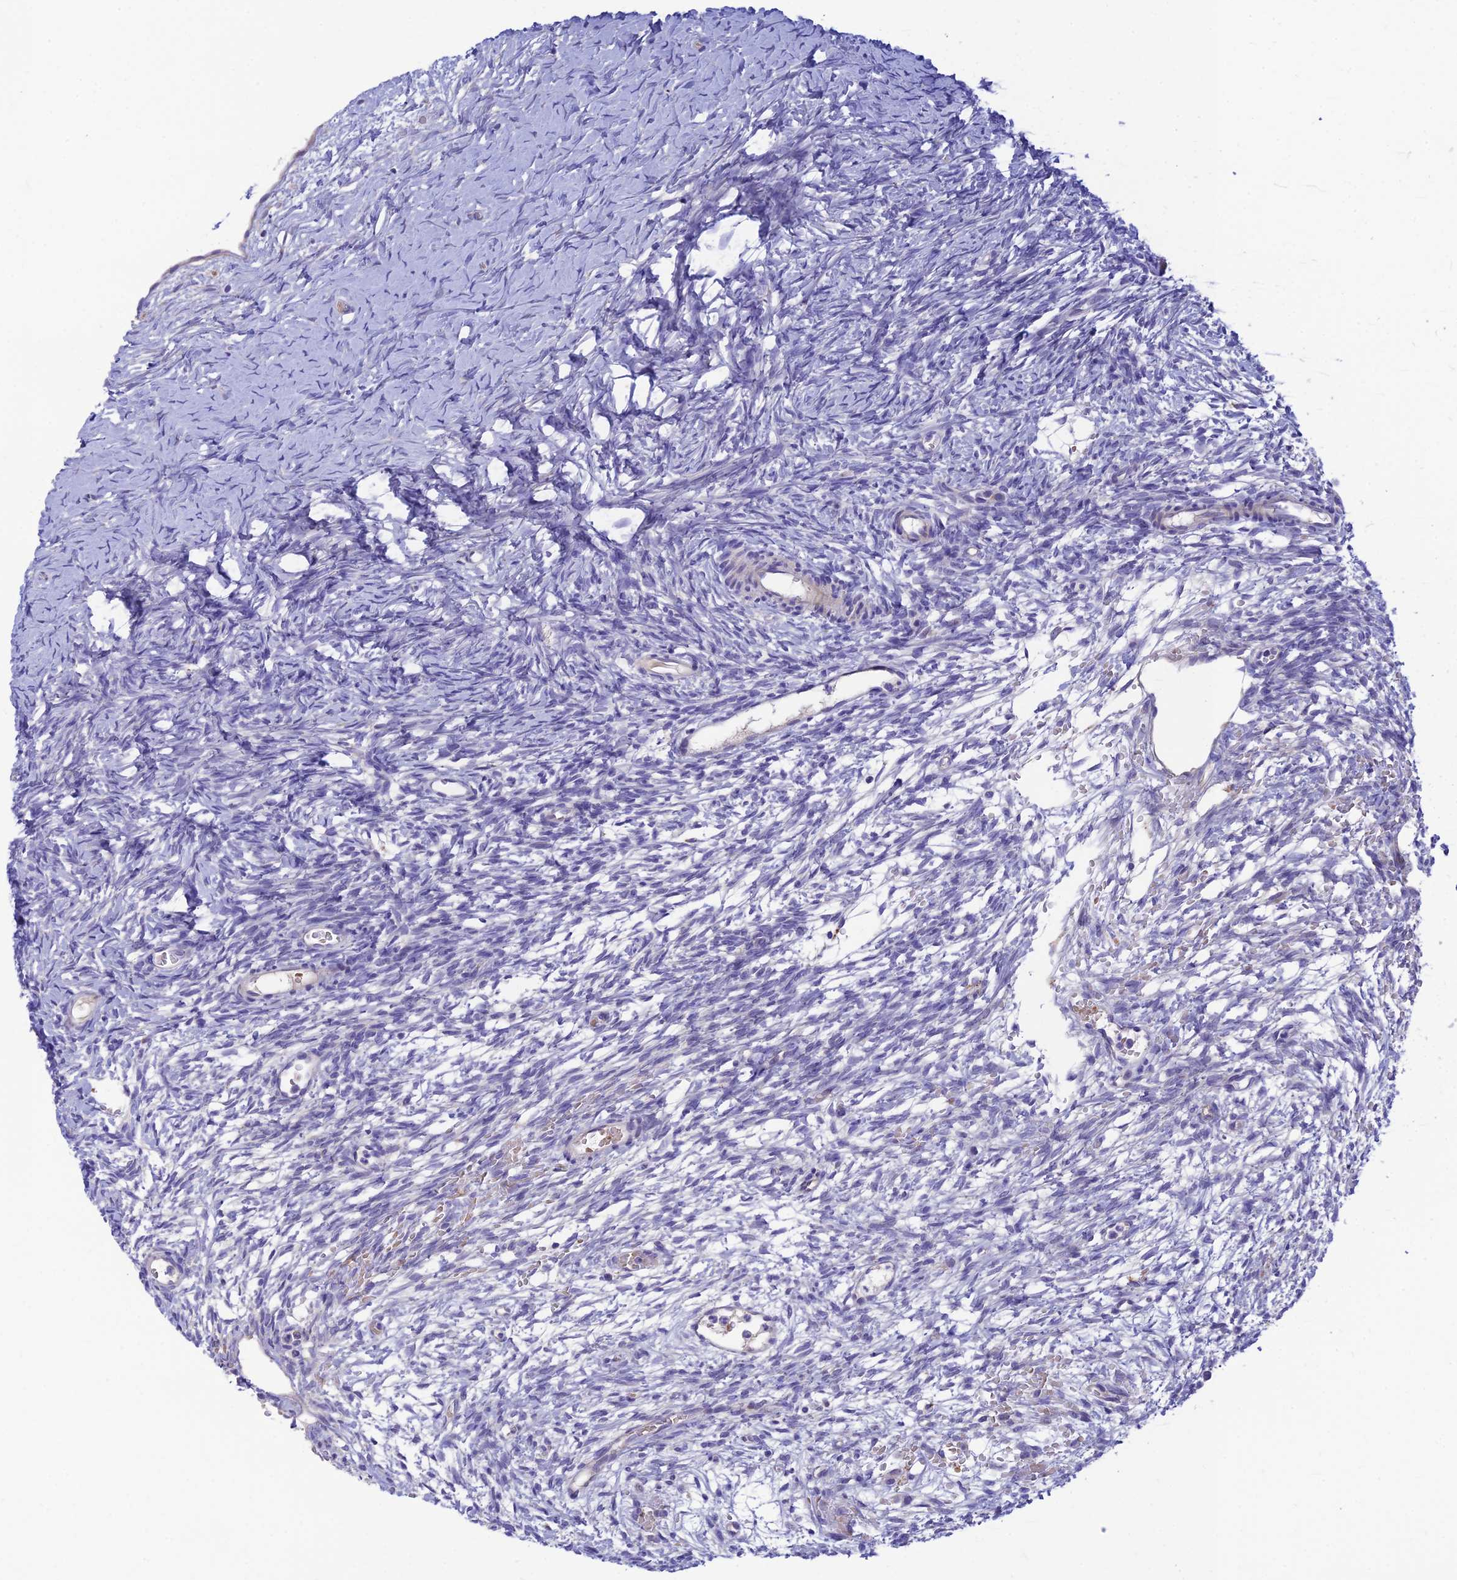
{"staining": {"intensity": "negative", "quantity": "none", "location": "none"}, "tissue": "ovary", "cell_type": "Ovarian stroma cells", "image_type": "normal", "snomed": [{"axis": "morphology", "description": "Normal tissue, NOS"}, {"axis": "topography", "description": "Ovary"}], "caption": "High magnification brightfield microscopy of unremarkable ovary stained with DAB (brown) and counterstained with hematoxylin (blue): ovarian stroma cells show no significant positivity.", "gene": "CCDC157", "patient": {"sex": "female", "age": 39}}